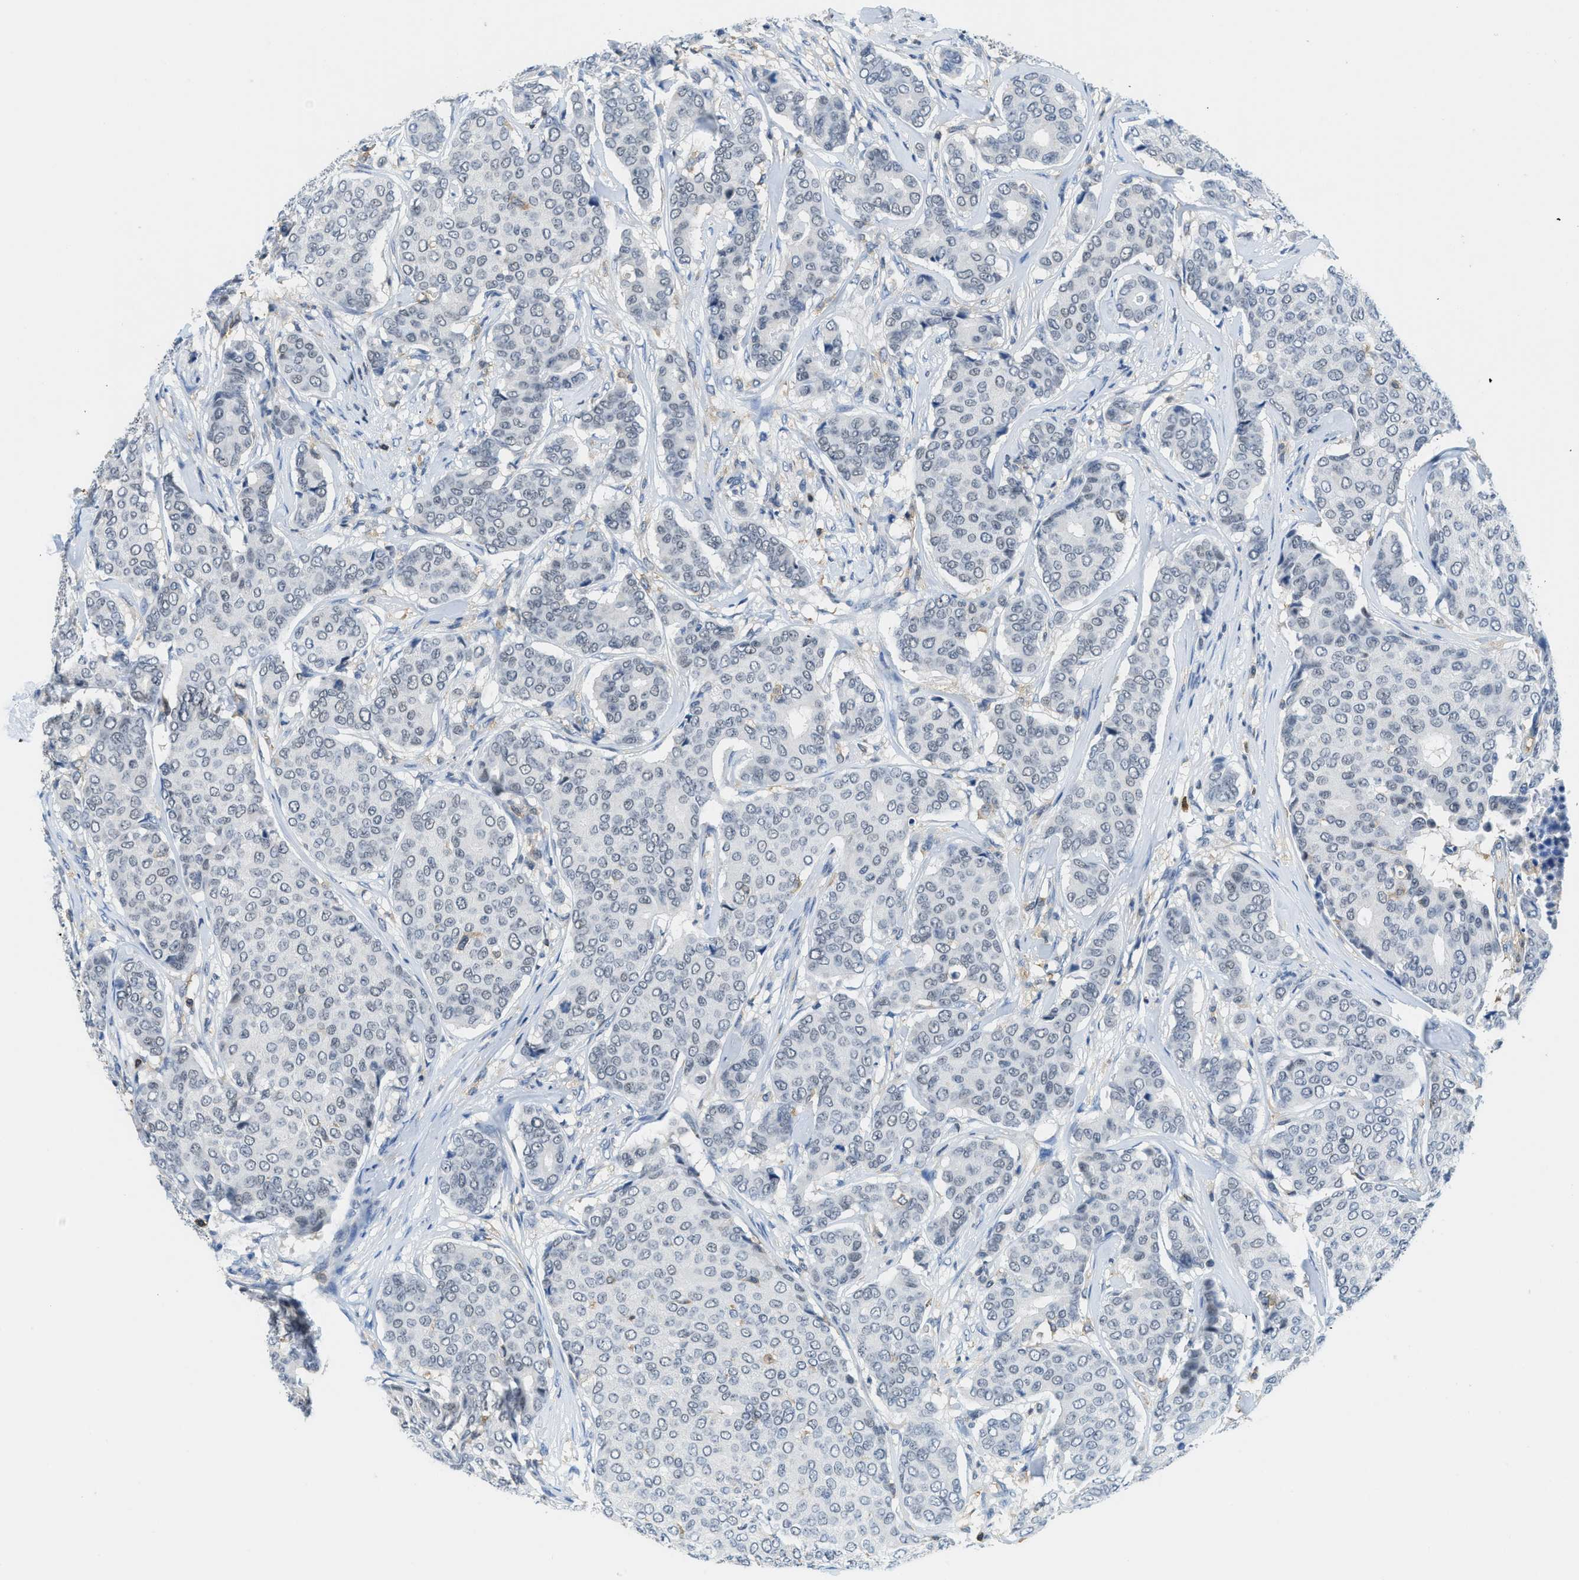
{"staining": {"intensity": "negative", "quantity": "none", "location": "none"}, "tissue": "breast cancer", "cell_type": "Tumor cells", "image_type": "cancer", "snomed": [{"axis": "morphology", "description": "Duct carcinoma"}, {"axis": "topography", "description": "Breast"}], "caption": "The histopathology image shows no significant positivity in tumor cells of breast cancer (invasive ductal carcinoma).", "gene": "FAM151A", "patient": {"sex": "female", "age": 75}}